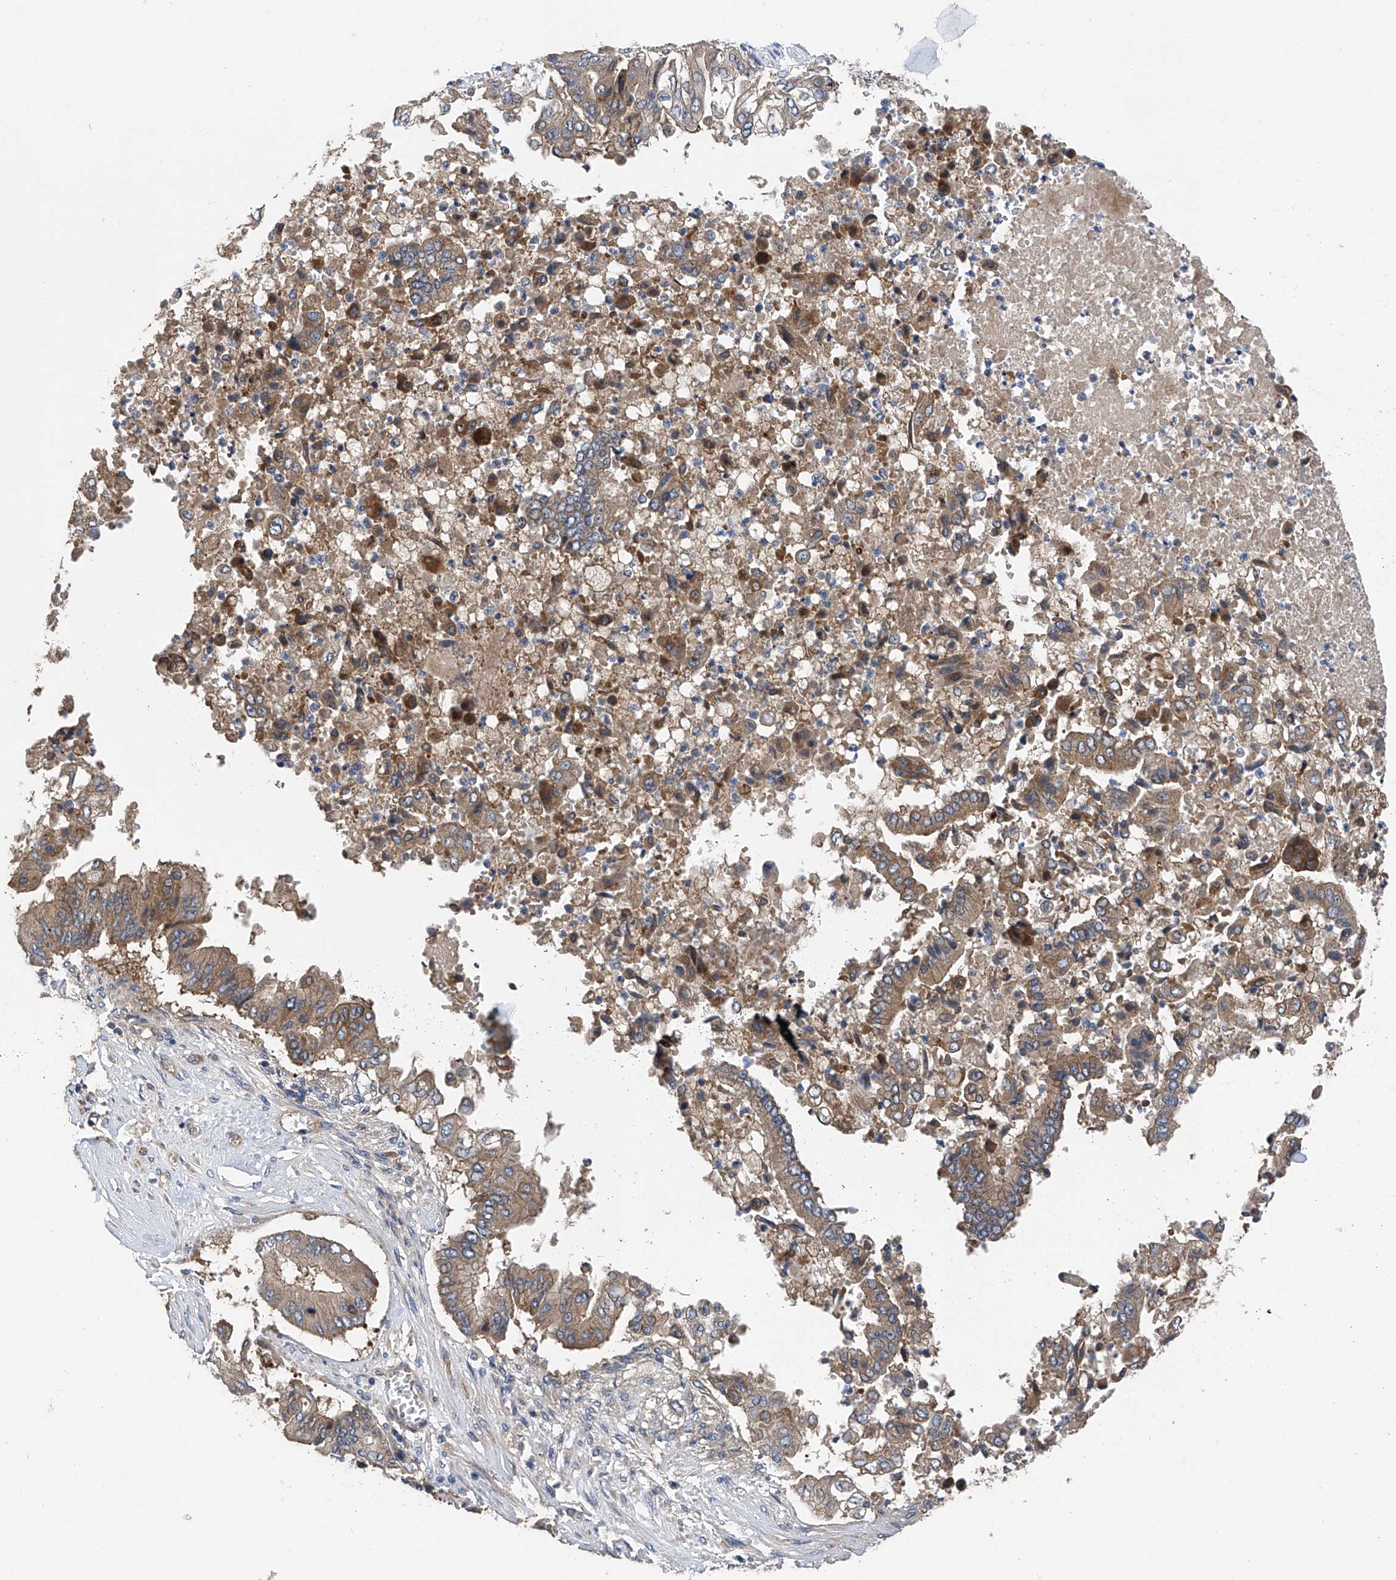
{"staining": {"intensity": "moderate", "quantity": ">75%", "location": "cytoplasmic/membranous"}, "tissue": "pancreatic cancer", "cell_type": "Tumor cells", "image_type": "cancer", "snomed": [{"axis": "morphology", "description": "Adenocarcinoma, NOS"}, {"axis": "topography", "description": "Pancreas"}], "caption": "Human pancreatic cancer stained for a protein (brown) demonstrates moderate cytoplasmic/membranous positive positivity in approximately >75% of tumor cells.", "gene": "PTK2", "patient": {"sex": "female", "age": 77}}